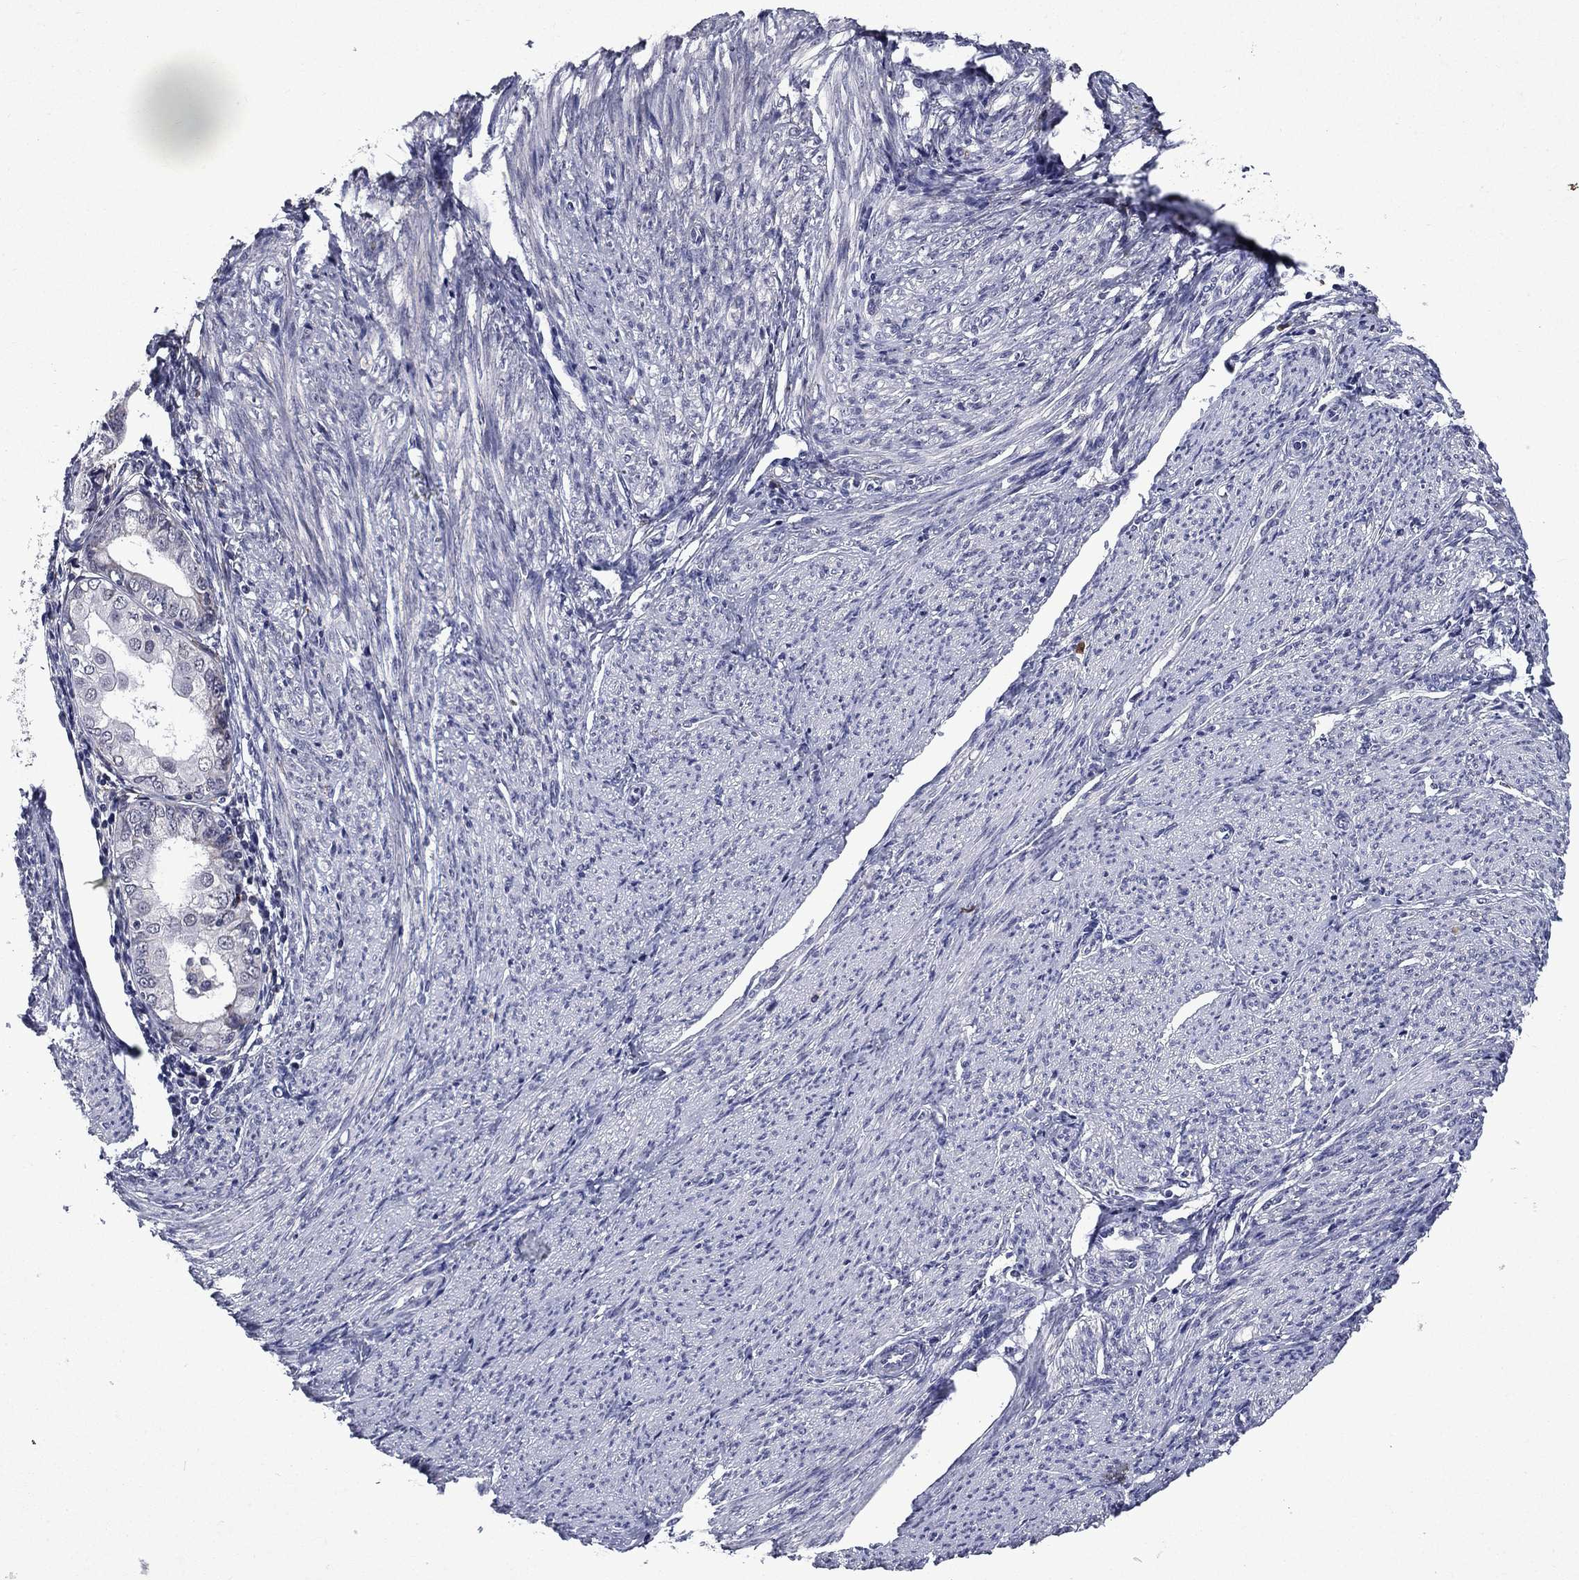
{"staining": {"intensity": "negative", "quantity": "none", "location": "none"}, "tissue": "endometrial cancer", "cell_type": "Tumor cells", "image_type": "cancer", "snomed": [{"axis": "morphology", "description": "Adenocarcinoma, NOS"}, {"axis": "topography", "description": "Endometrium"}], "caption": "This image is of adenocarcinoma (endometrial) stained with immunohistochemistry (IHC) to label a protein in brown with the nuclei are counter-stained blue. There is no expression in tumor cells. (DAB IHC, high magnification).", "gene": "ECM1", "patient": {"sex": "female", "age": 68}}